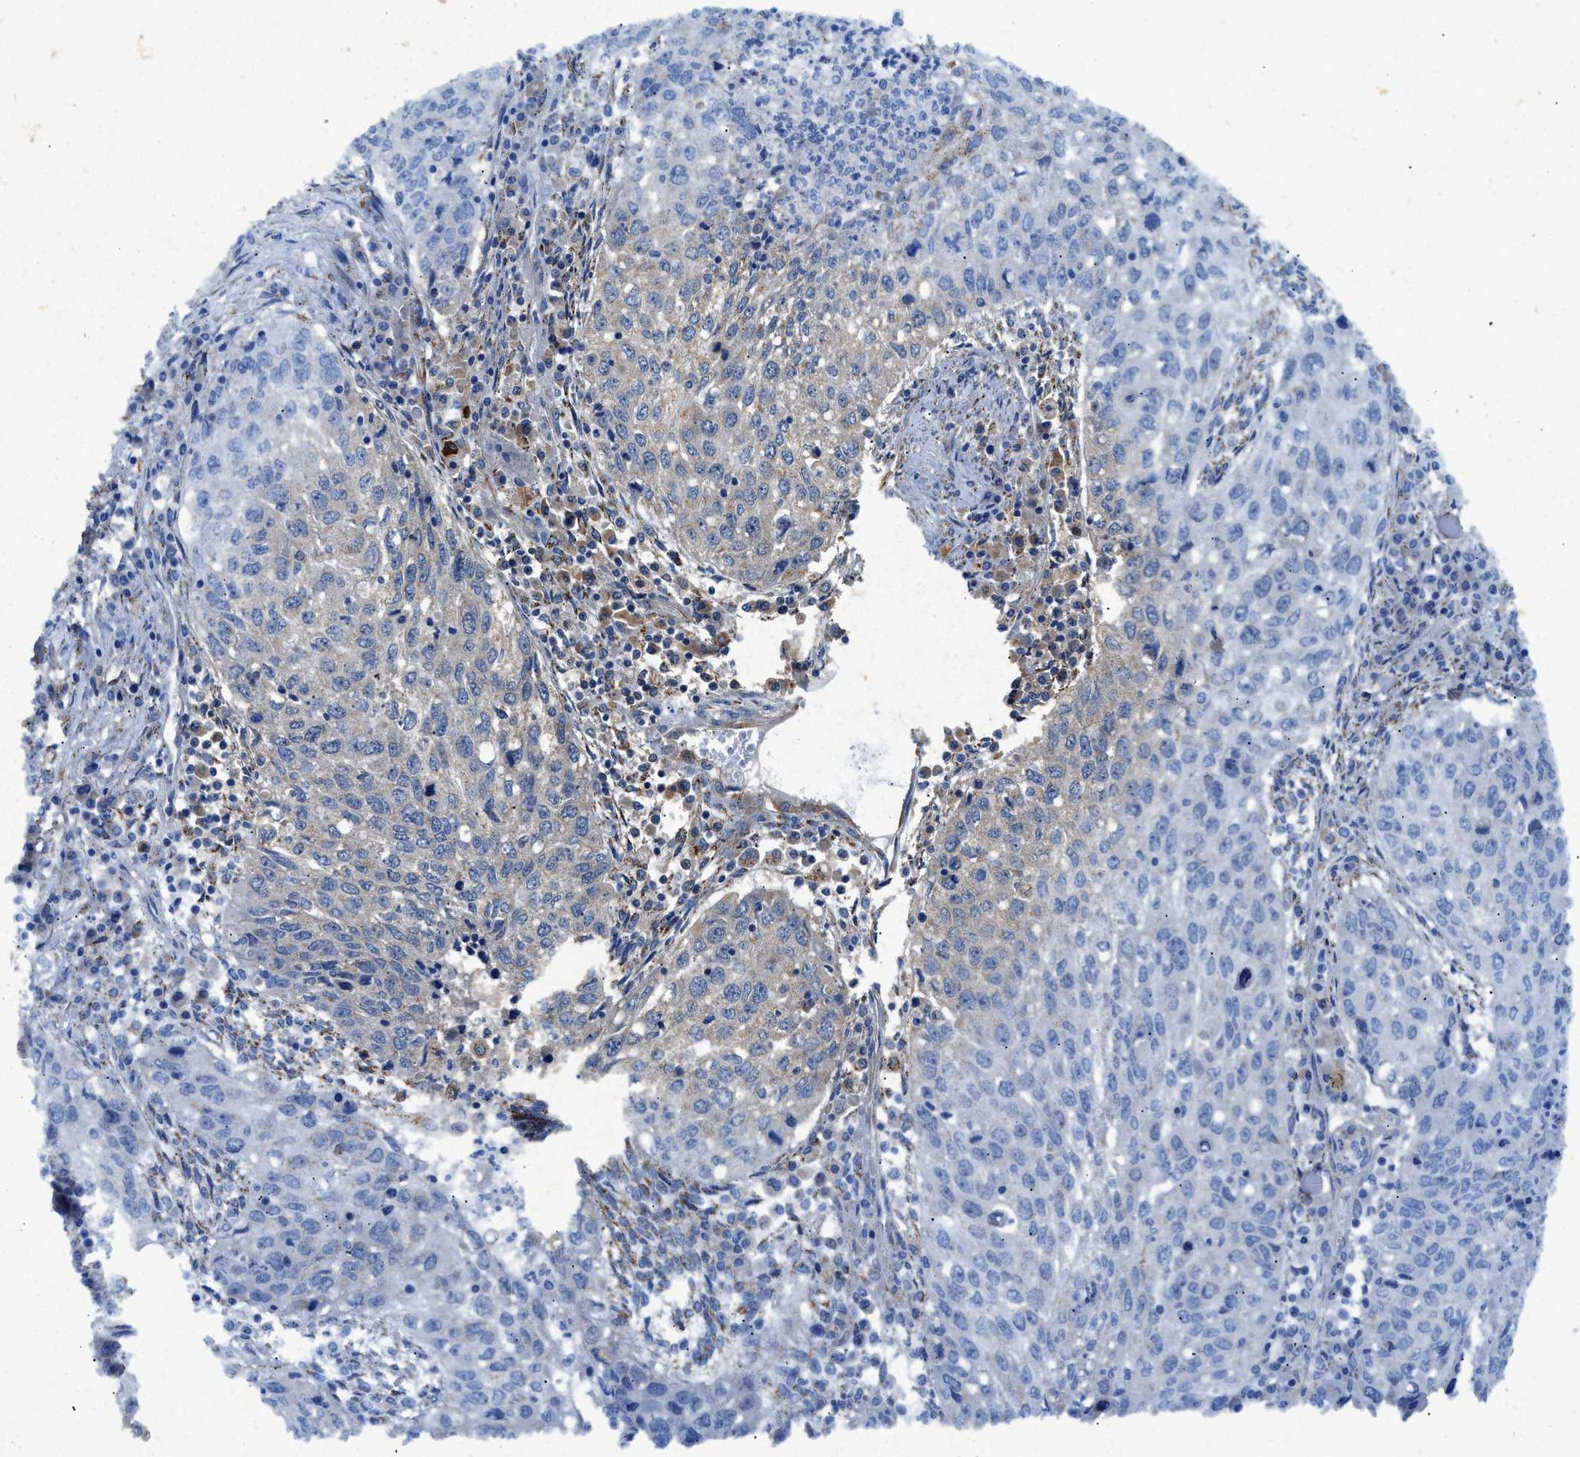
{"staining": {"intensity": "weak", "quantity": "<25%", "location": "cytoplasmic/membranous"}, "tissue": "lung cancer", "cell_type": "Tumor cells", "image_type": "cancer", "snomed": [{"axis": "morphology", "description": "Squamous cell carcinoma, NOS"}, {"axis": "topography", "description": "Lung"}], "caption": "This micrograph is of lung cancer (squamous cell carcinoma) stained with immunohistochemistry (IHC) to label a protein in brown with the nuclei are counter-stained blue. There is no staining in tumor cells.", "gene": "CDK15", "patient": {"sex": "female", "age": 63}}